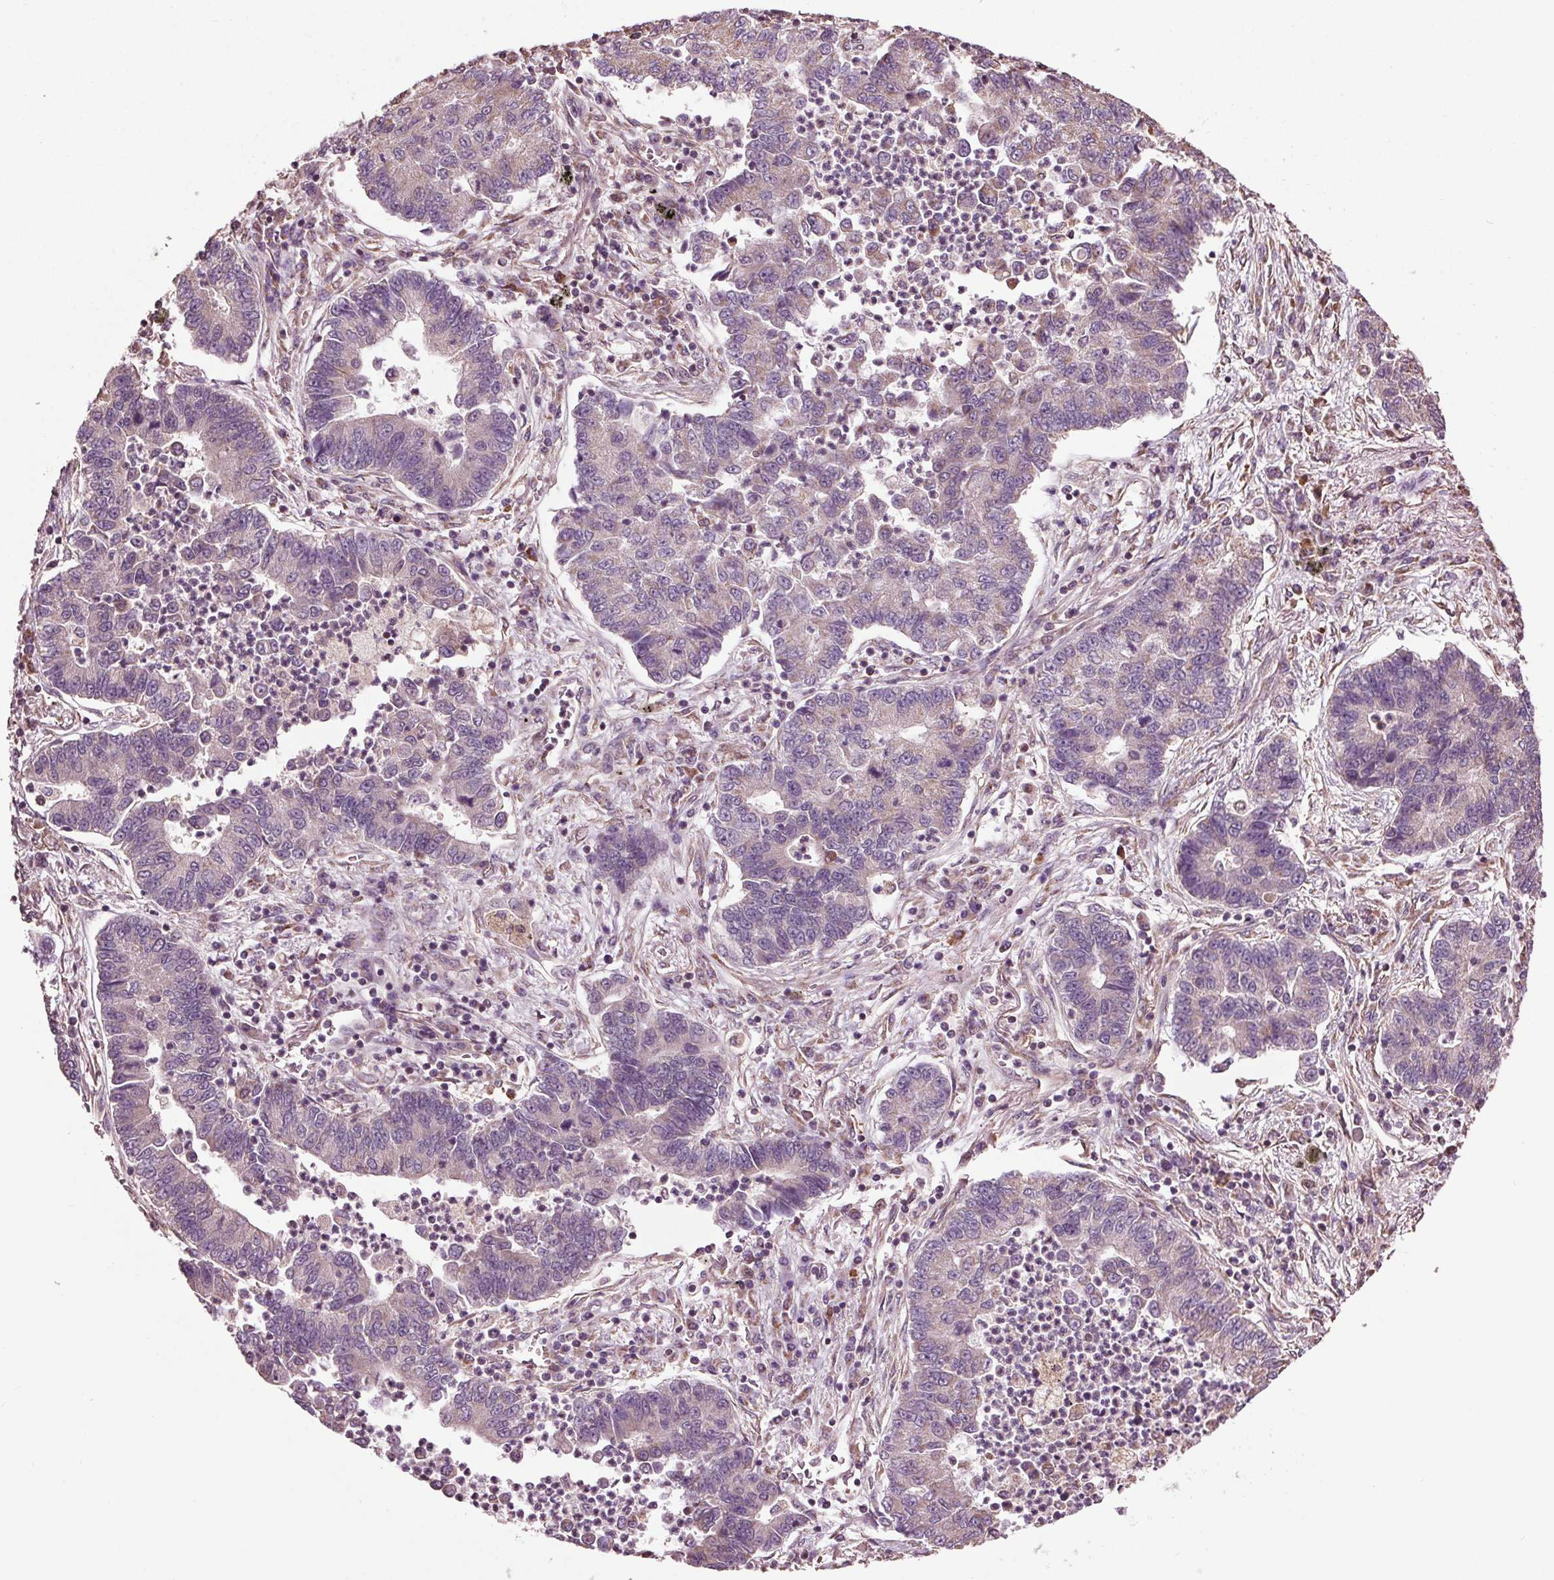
{"staining": {"intensity": "negative", "quantity": "none", "location": "none"}, "tissue": "lung cancer", "cell_type": "Tumor cells", "image_type": "cancer", "snomed": [{"axis": "morphology", "description": "Adenocarcinoma, NOS"}, {"axis": "topography", "description": "Lung"}], "caption": "Adenocarcinoma (lung) was stained to show a protein in brown. There is no significant positivity in tumor cells.", "gene": "RNPEP", "patient": {"sex": "female", "age": 57}}